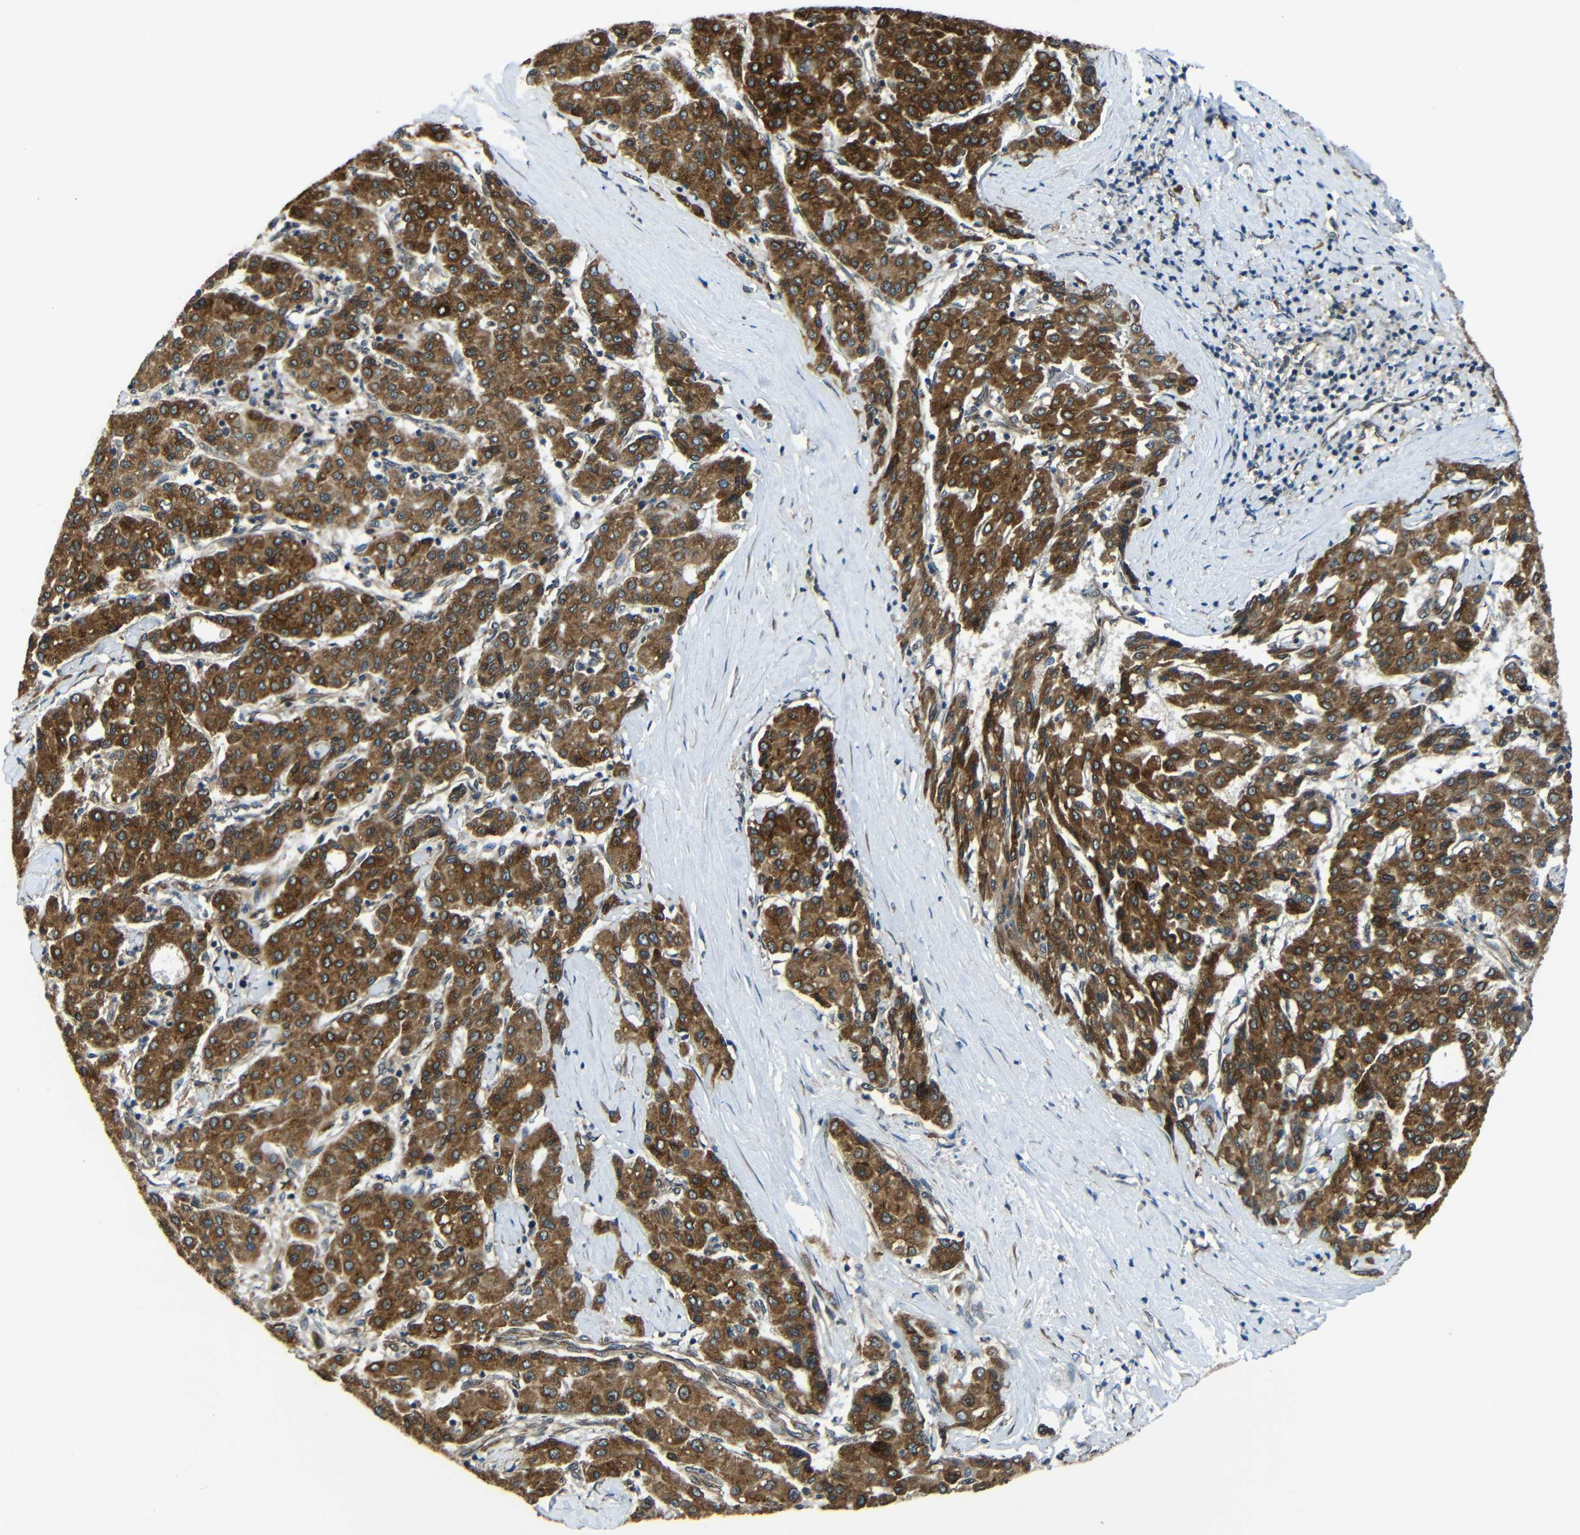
{"staining": {"intensity": "strong", "quantity": "25%-75%", "location": "cytoplasmic/membranous"}, "tissue": "liver cancer", "cell_type": "Tumor cells", "image_type": "cancer", "snomed": [{"axis": "morphology", "description": "Carcinoma, Hepatocellular, NOS"}, {"axis": "topography", "description": "Liver"}], "caption": "IHC (DAB (3,3'-diaminobenzidine)) staining of liver cancer (hepatocellular carcinoma) shows strong cytoplasmic/membranous protein positivity in approximately 25%-75% of tumor cells.", "gene": "VAPB", "patient": {"sex": "male", "age": 65}}